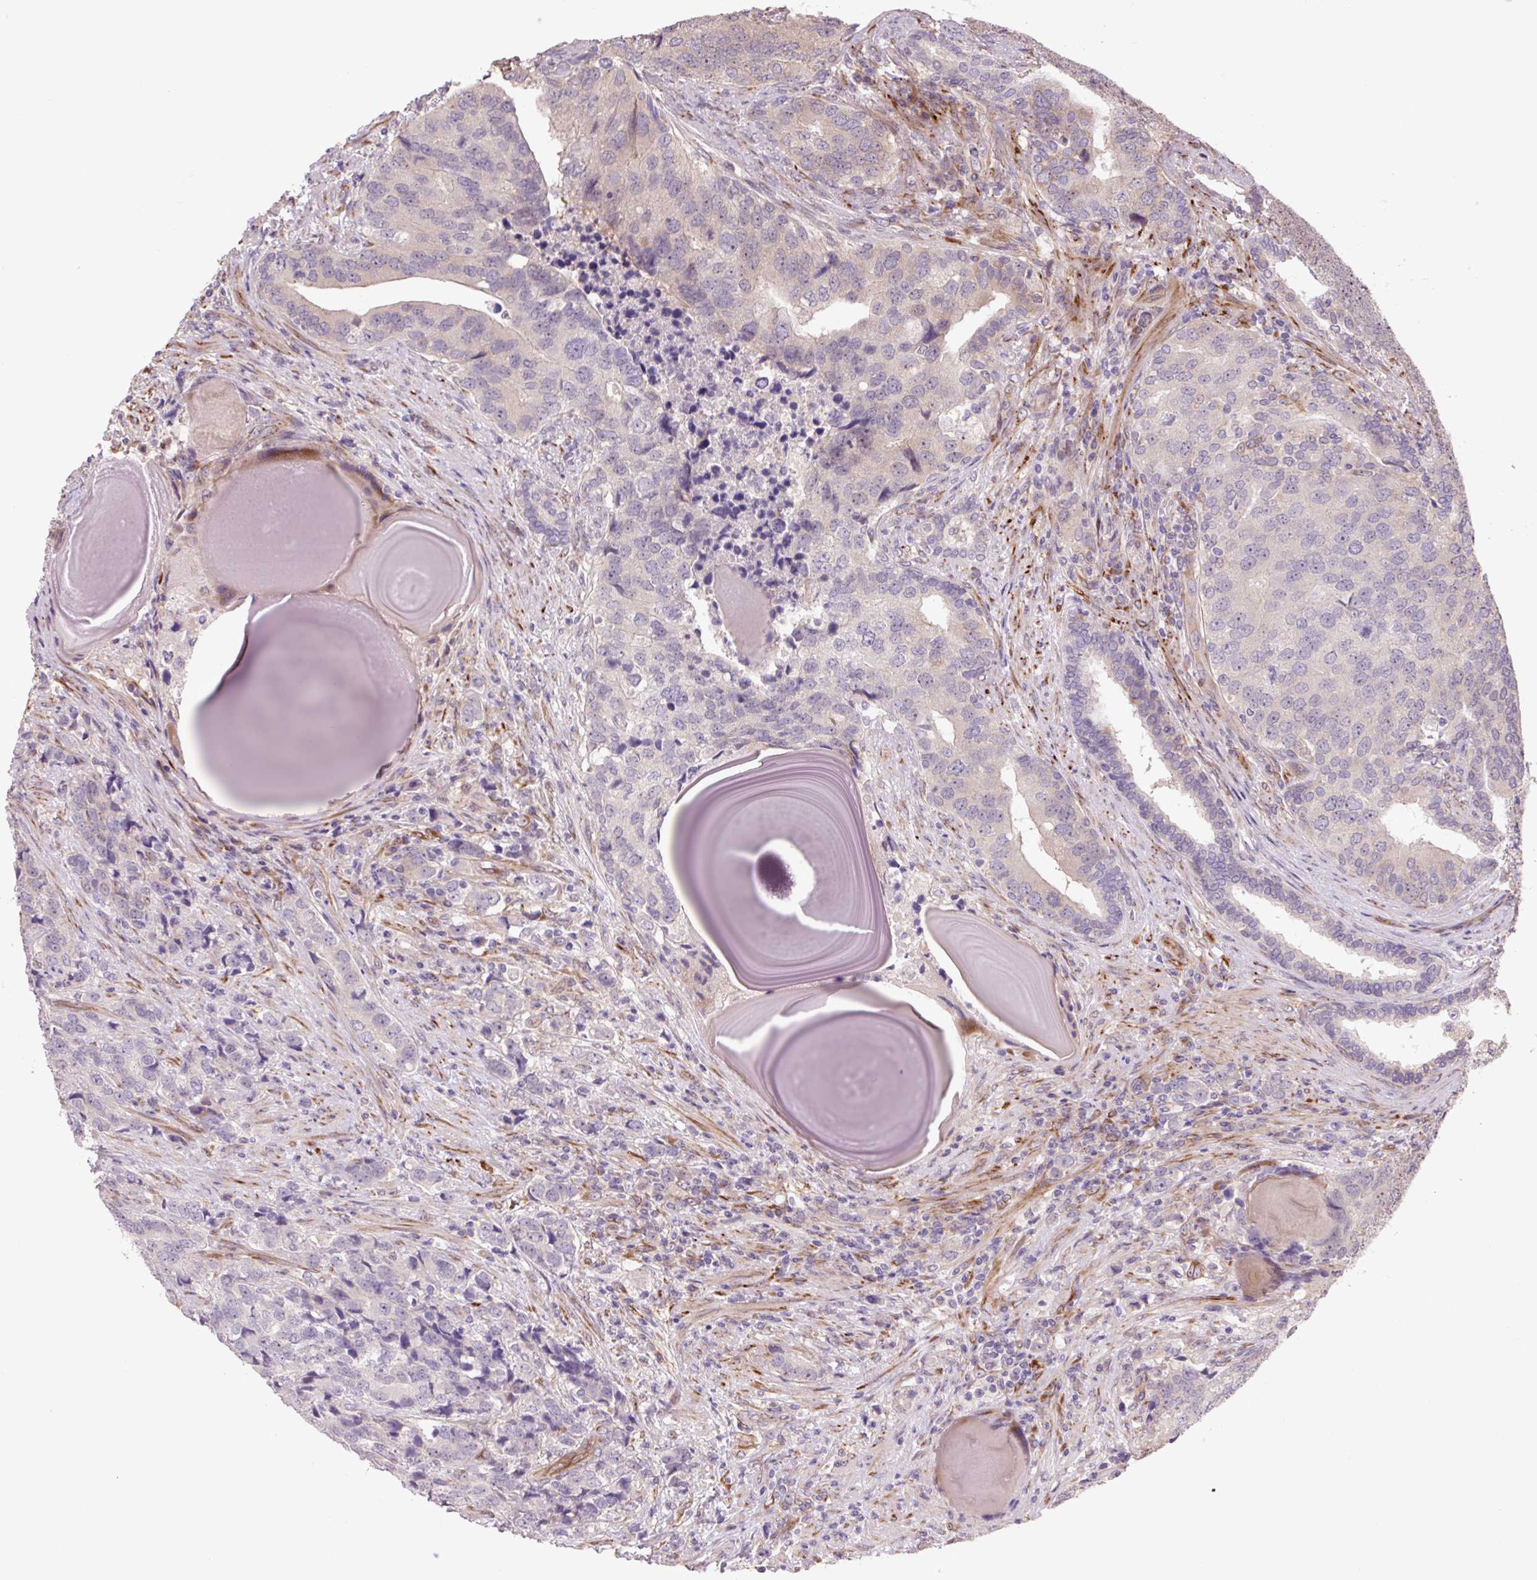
{"staining": {"intensity": "negative", "quantity": "none", "location": "none"}, "tissue": "prostate cancer", "cell_type": "Tumor cells", "image_type": "cancer", "snomed": [{"axis": "morphology", "description": "Adenocarcinoma, High grade"}, {"axis": "topography", "description": "Prostate"}], "caption": "Immunohistochemistry (IHC) micrograph of human high-grade adenocarcinoma (prostate) stained for a protein (brown), which displays no expression in tumor cells.", "gene": "PLA2G4A", "patient": {"sex": "male", "age": 68}}